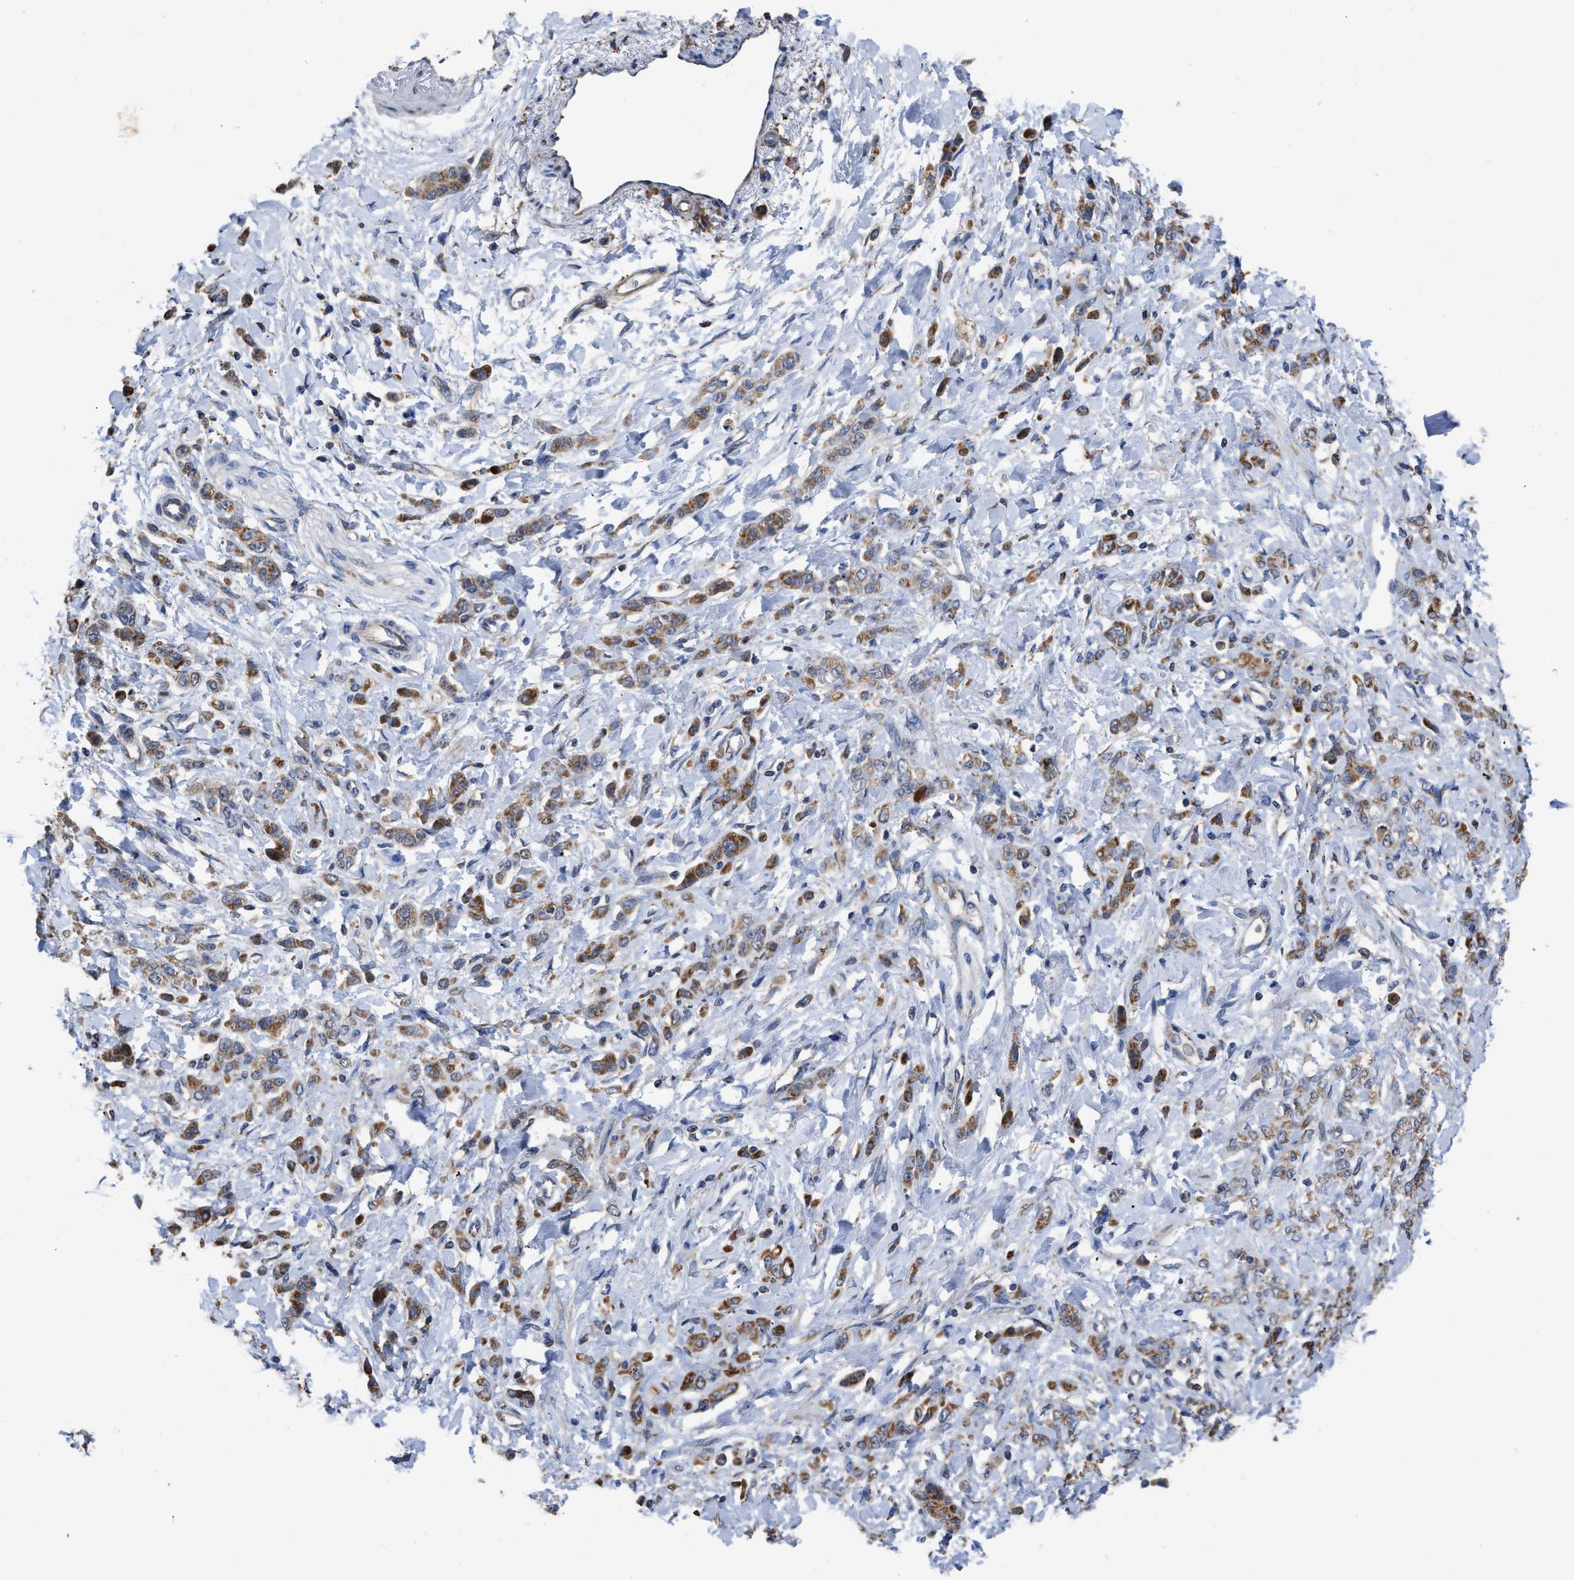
{"staining": {"intensity": "moderate", "quantity": ">75%", "location": "cytoplasmic/membranous"}, "tissue": "stomach cancer", "cell_type": "Tumor cells", "image_type": "cancer", "snomed": [{"axis": "morphology", "description": "Normal tissue, NOS"}, {"axis": "morphology", "description": "Adenocarcinoma, NOS"}, {"axis": "topography", "description": "Stomach"}], "caption": "Stomach cancer was stained to show a protein in brown. There is medium levels of moderate cytoplasmic/membranous positivity in about >75% of tumor cells.", "gene": "AK2", "patient": {"sex": "male", "age": 82}}